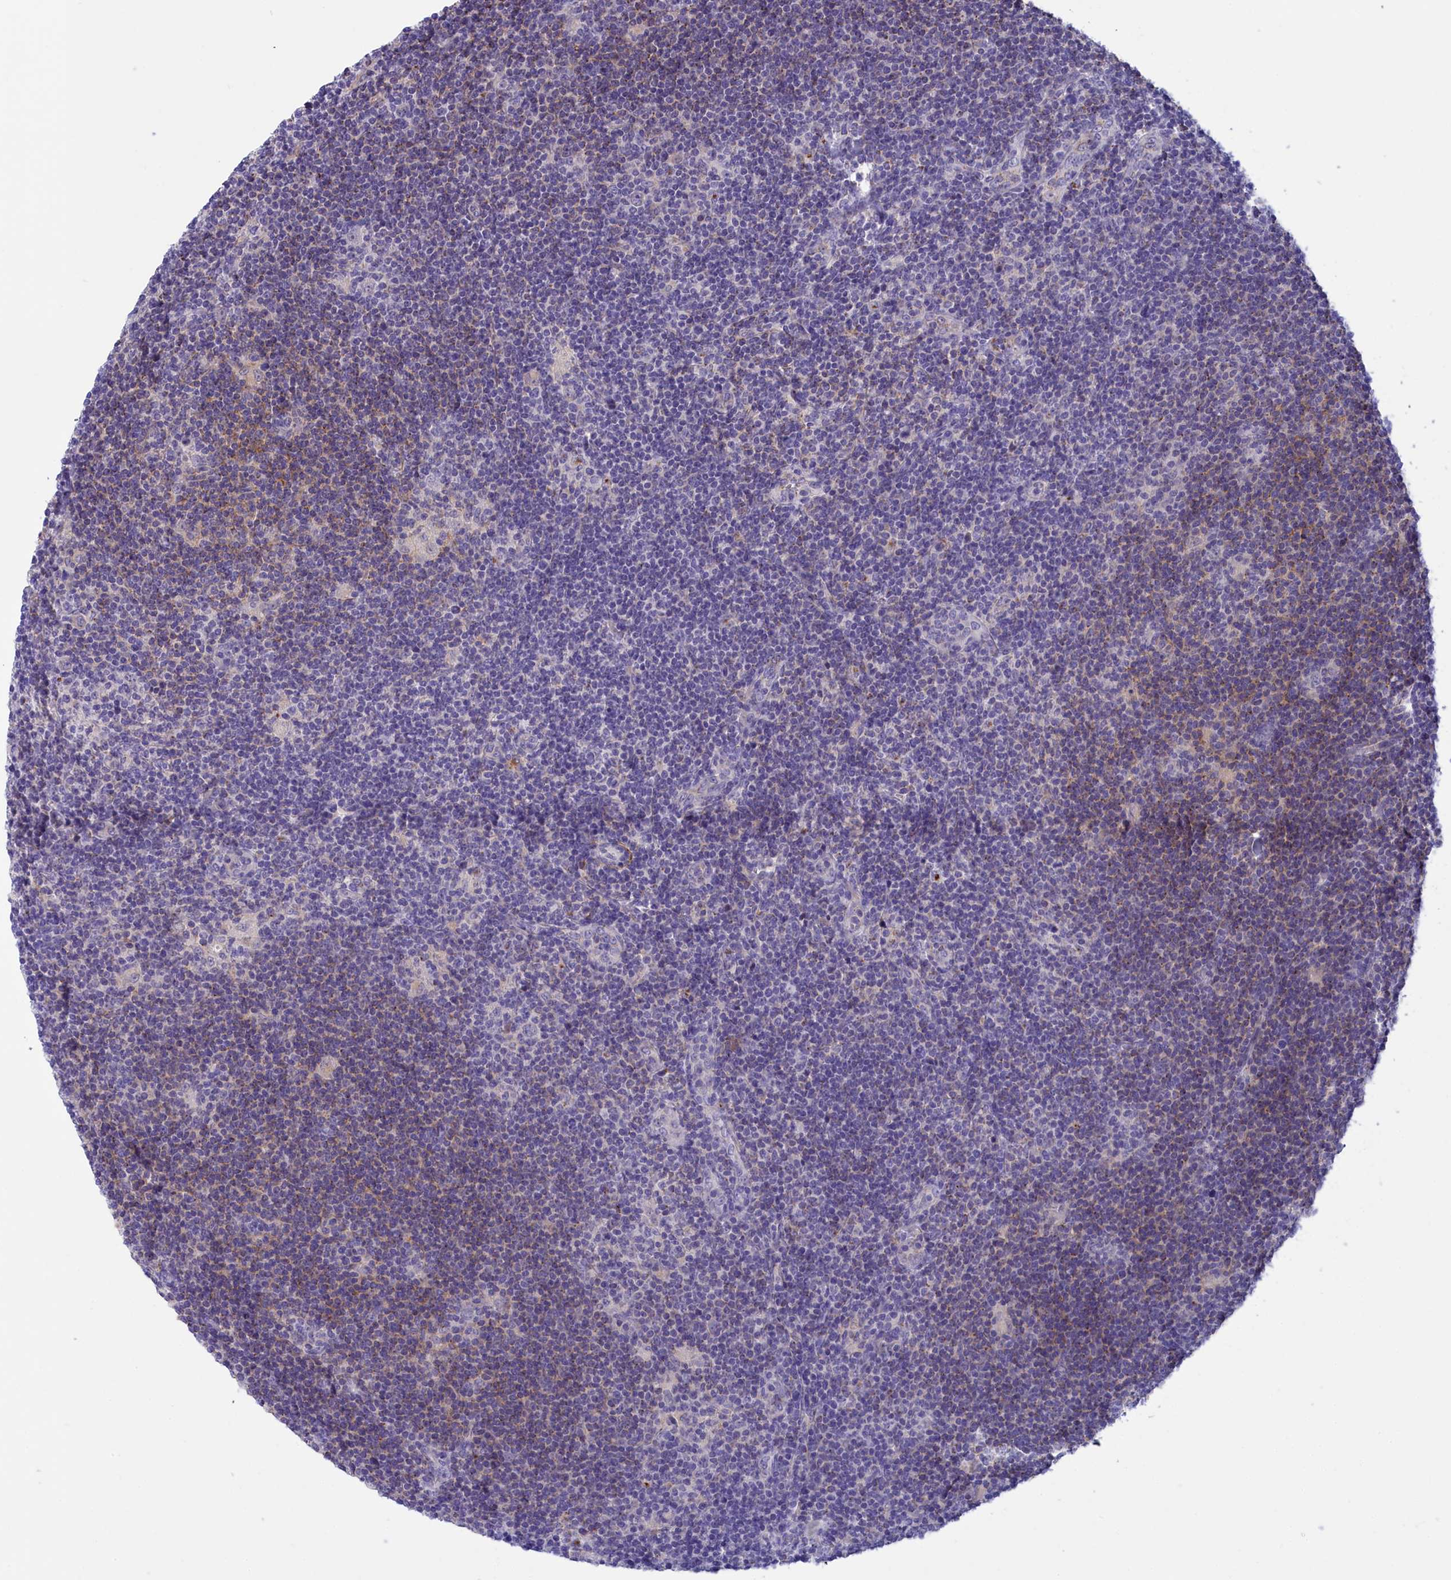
{"staining": {"intensity": "negative", "quantity": "none", "location": "none"}, "tissue": "lymphoma", "cell_type": "Tumor cells", "image_type": "cancer", "snomed": [{"axis": "morphology", "description": "Hodgkin's disease, NOS"}, {"axis": "topography", "description": "Lymph node"}], "caption": "This is an immunohistochemistry histopathology image of human Hodgkin's disease. There is no positivity in tumor cells.", "gene": "STYX", "patient": {"sex": "female", "age": 57}}